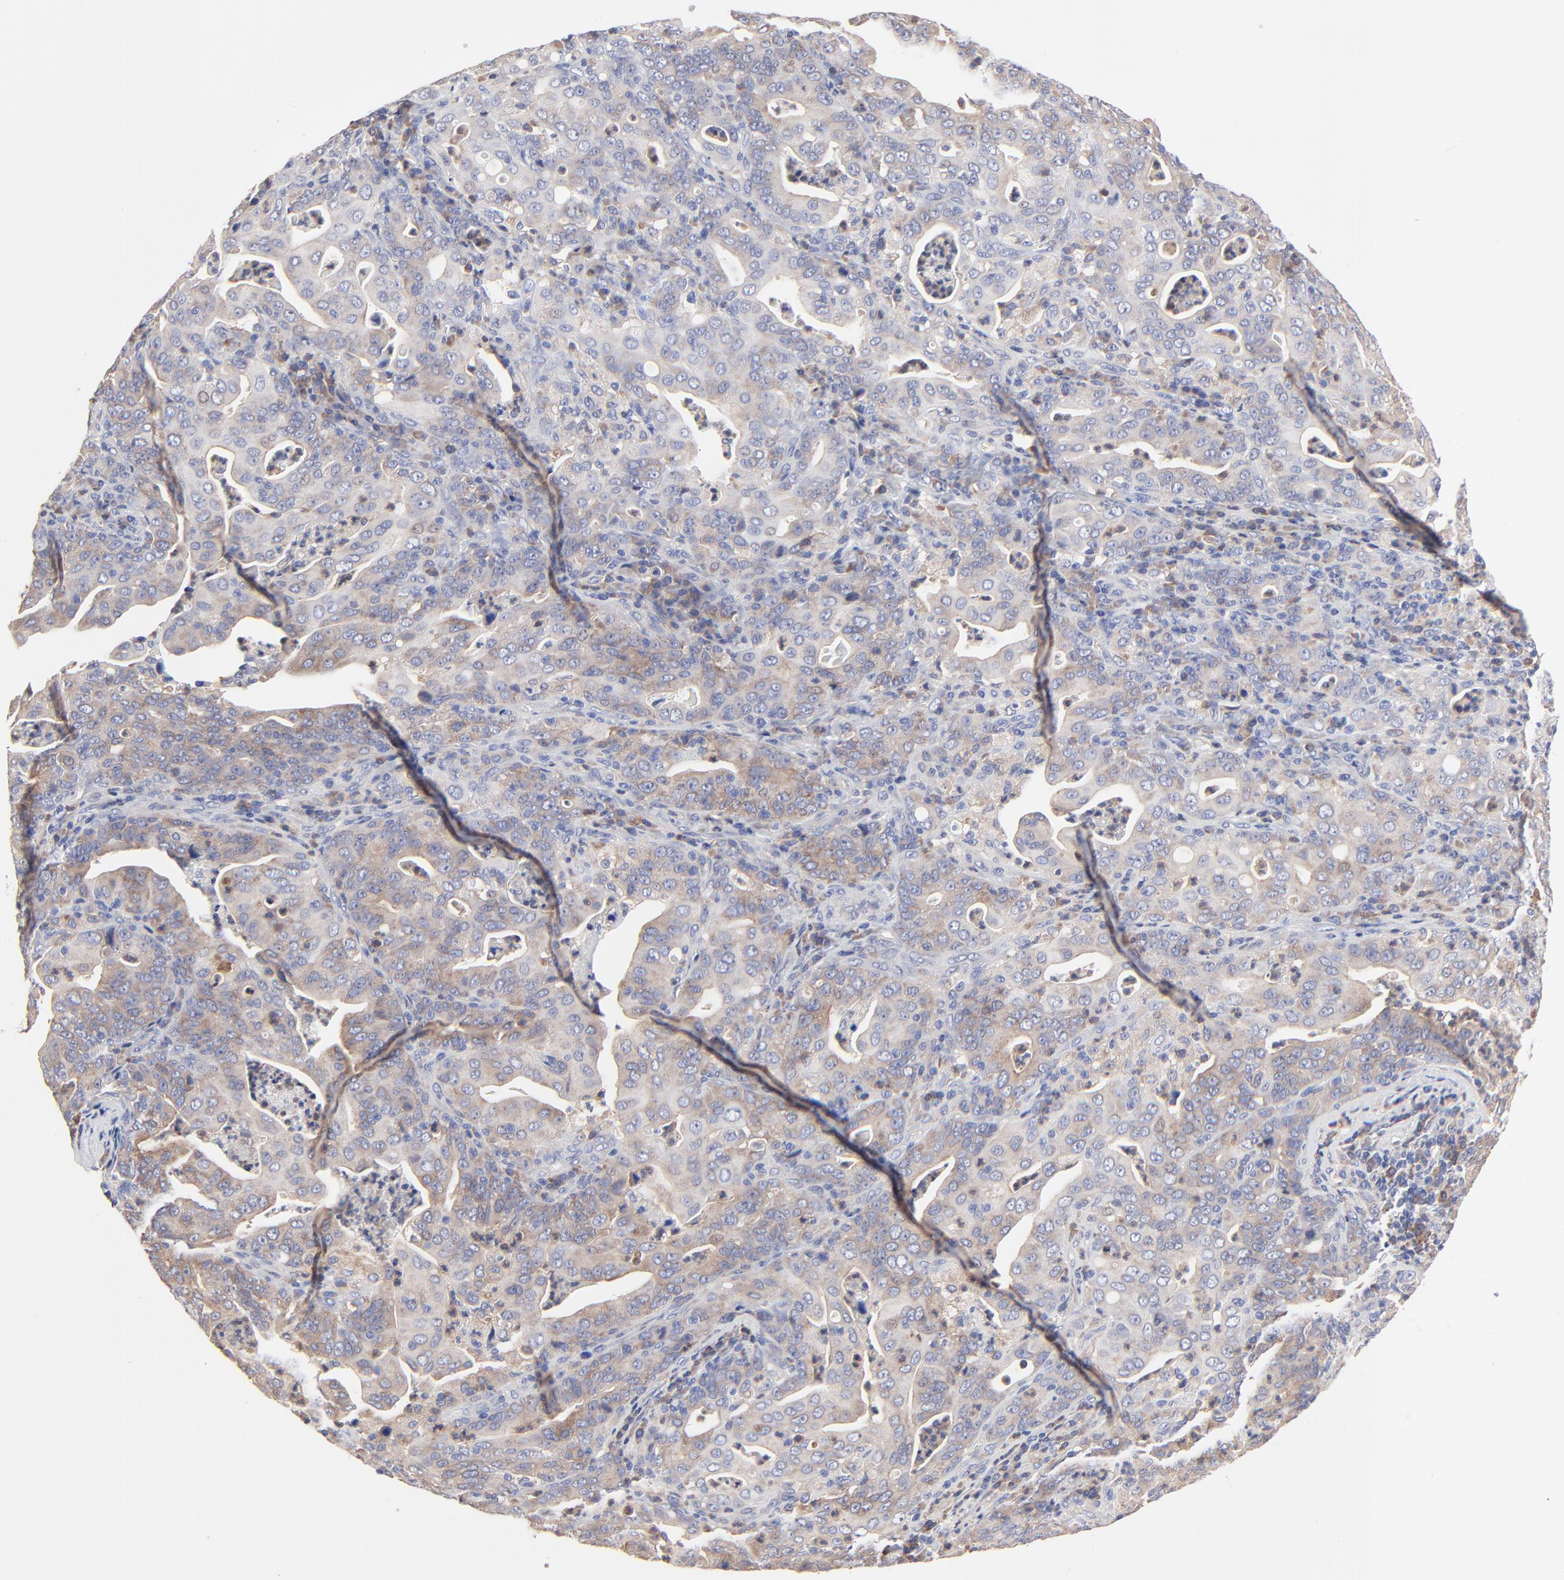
{"staining": {"intensity": "moderate", "quantity": "25%-75%", "location": "cytoplasmic/membranous"}, "tissue": "stomach cancer", "cell_type": "Tumor cells", "image_type": "cancer", "snomed": [{"axis": "morphology", "description": "Adenocarcinoma, NOS"}, {"axis": "topography", "description": "Stomach, upper"}], "caption": "The immunohistochemical stain highlights moderate cytoplasmic/membranous positivity in tumor cells of stomach cancer (adenocarcinoma) tissue. Using DAB (brown) and hematoxylin (blue) stains, captured at high magnification using brightfield microscopy.", "gene": "PPFIBP2", "patient": {"sex": "female", "age": 50}}